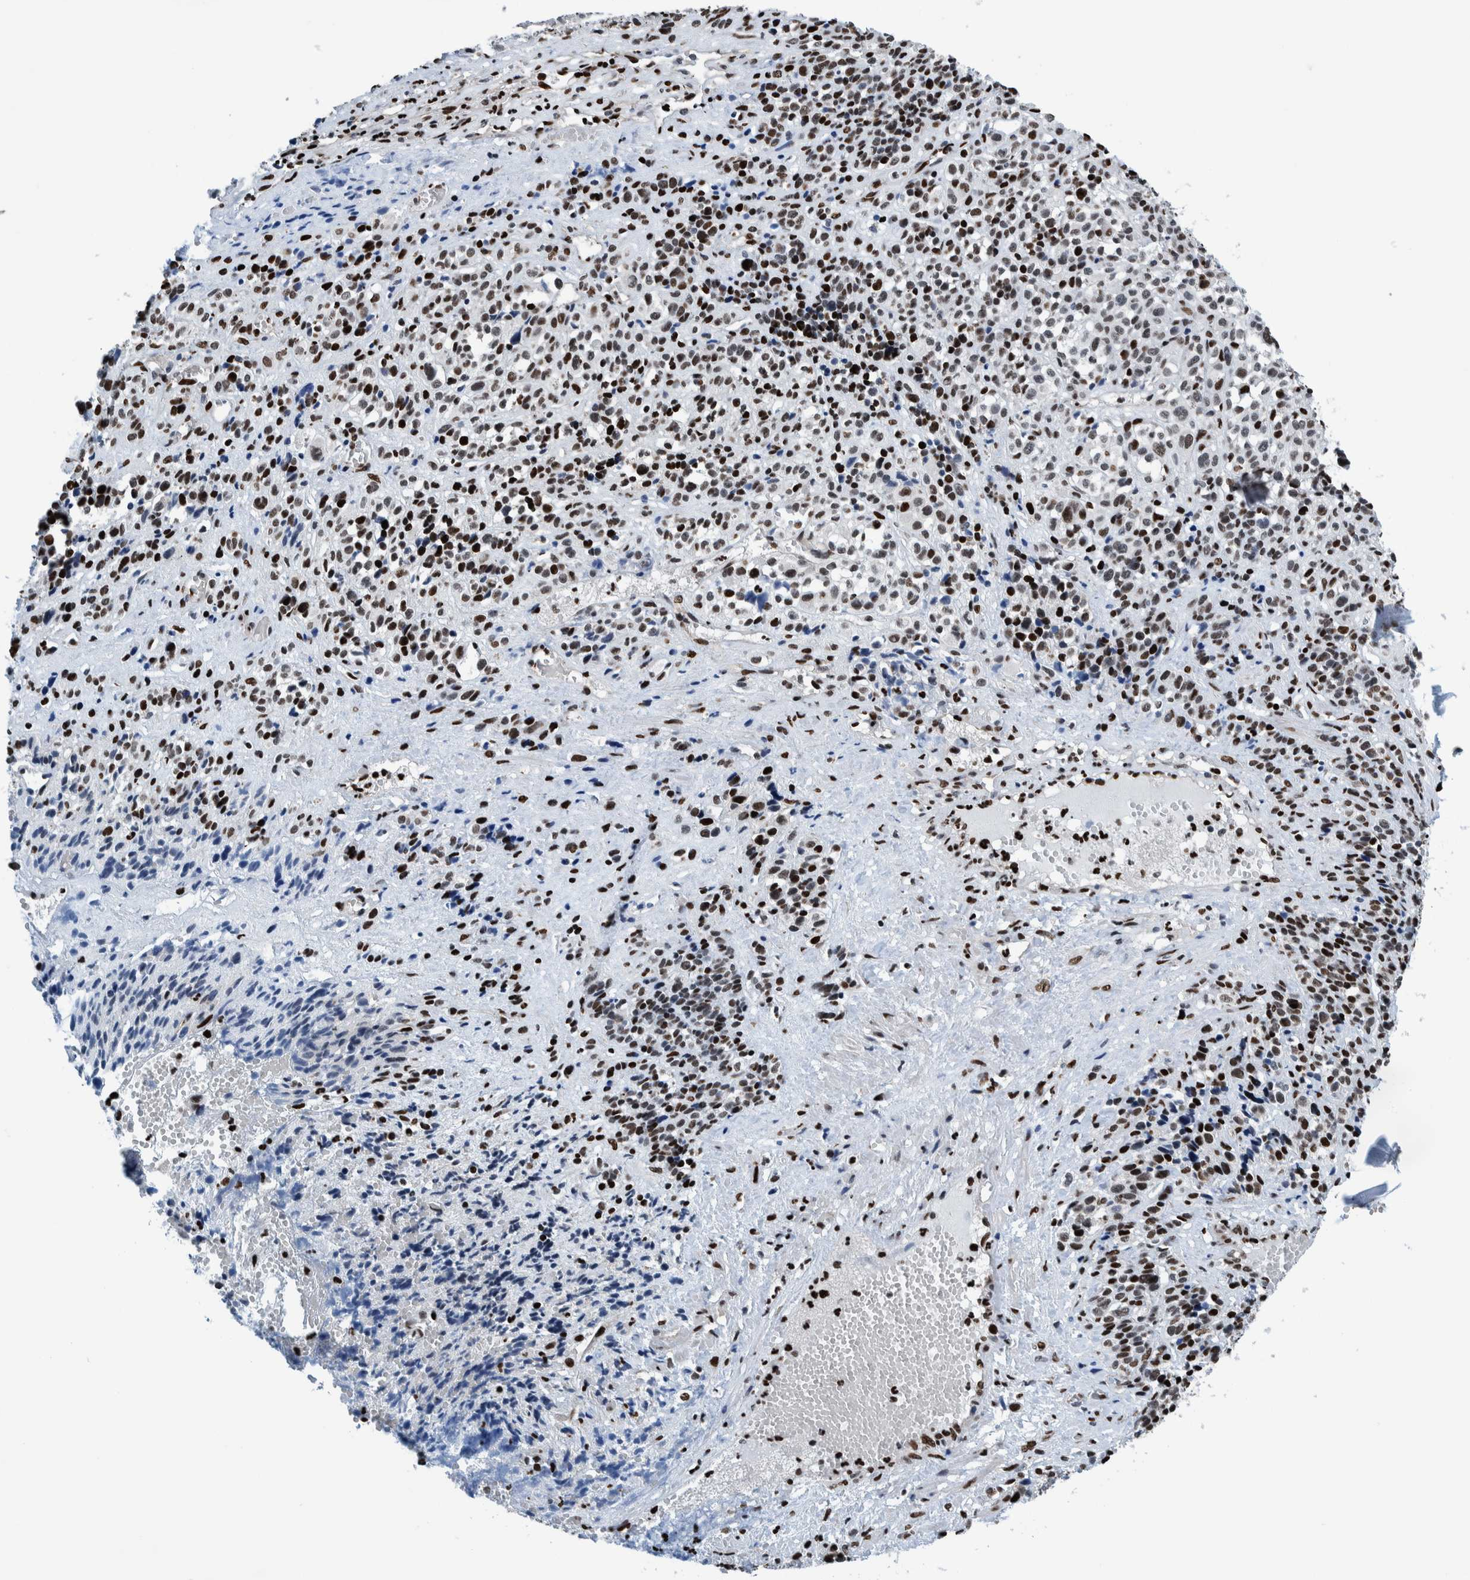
{"staining": {"intensity": "moderate", "quantity": "25%-75%", "location": "nuclear"}, "tissue": "melanoma", "cell_type": "Tumor cells", "image_type": "cancer", "snomed": [{"axis": "morphology", "description": "Malignant melanoma, Metastatic site"}, {"axis": "topography", "description": "Skin"}], "caption": "Malignant melanoma (metastatic site) stained with a brown dye demonstrates moderate nuclear positive positivity in about 25%-75% of tumor cells.", "gene": "HEATR9", "patient": {"sex": "female", "age": 74}}